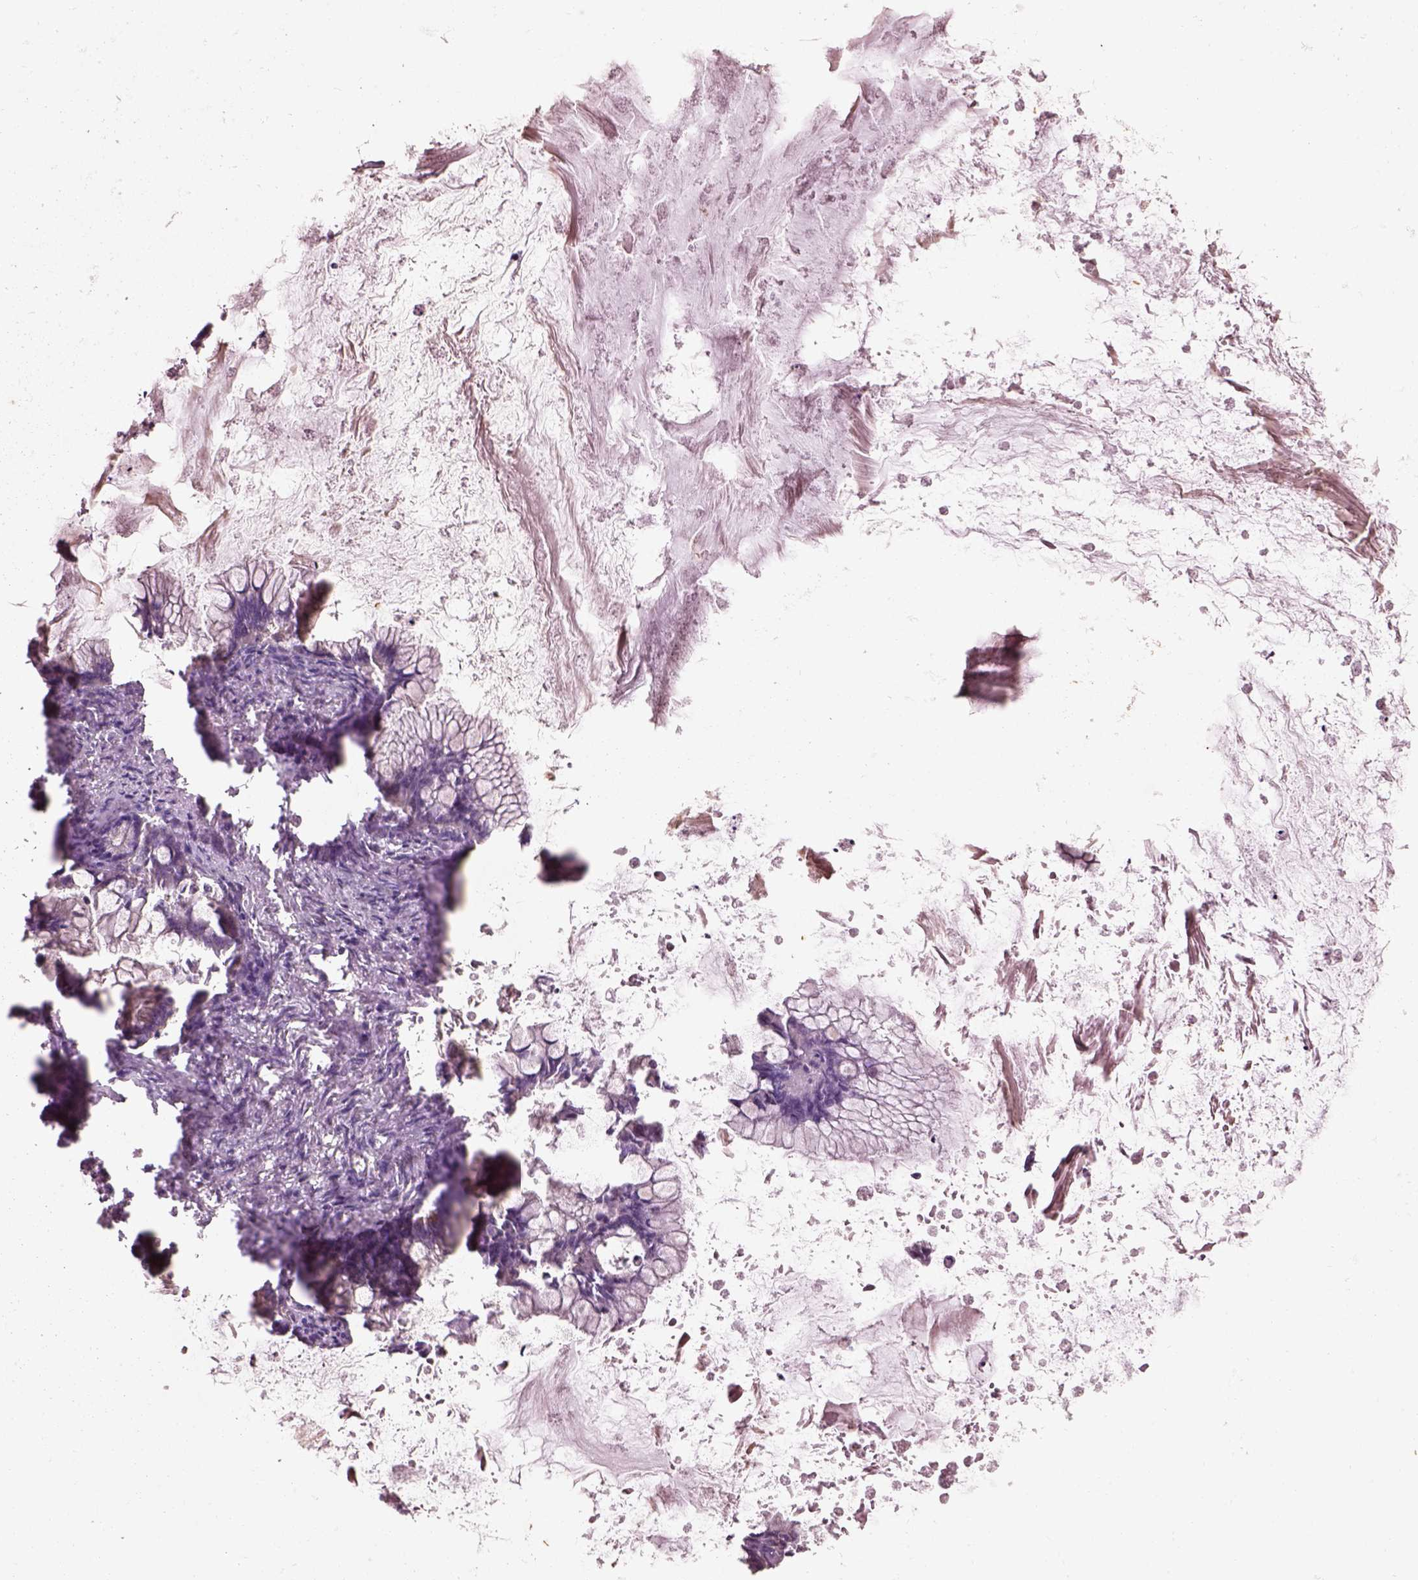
{"staining": {"intensity": "negative", "quantity": "none", "location": "none"}, "tissue": "ovarian cancer", "cell_type": "Tumor cells", "image_type": "cancer", "snomed": [{"axis": "morphology", "description": "Cystadenocarcinoma, mucinous, NOS"}, {"axis": "topography", "description": "Ovary"}], "caption": "This photomicrograph is of ovarian cancer (mucinous cystadenocarcinoma) stained with IHC to label a protein in brown with the nuclei are counter-stained blue. There is no staining in tumor cells.", "gene": "CAD", "patient": {"sex": "female", "age": 67}}